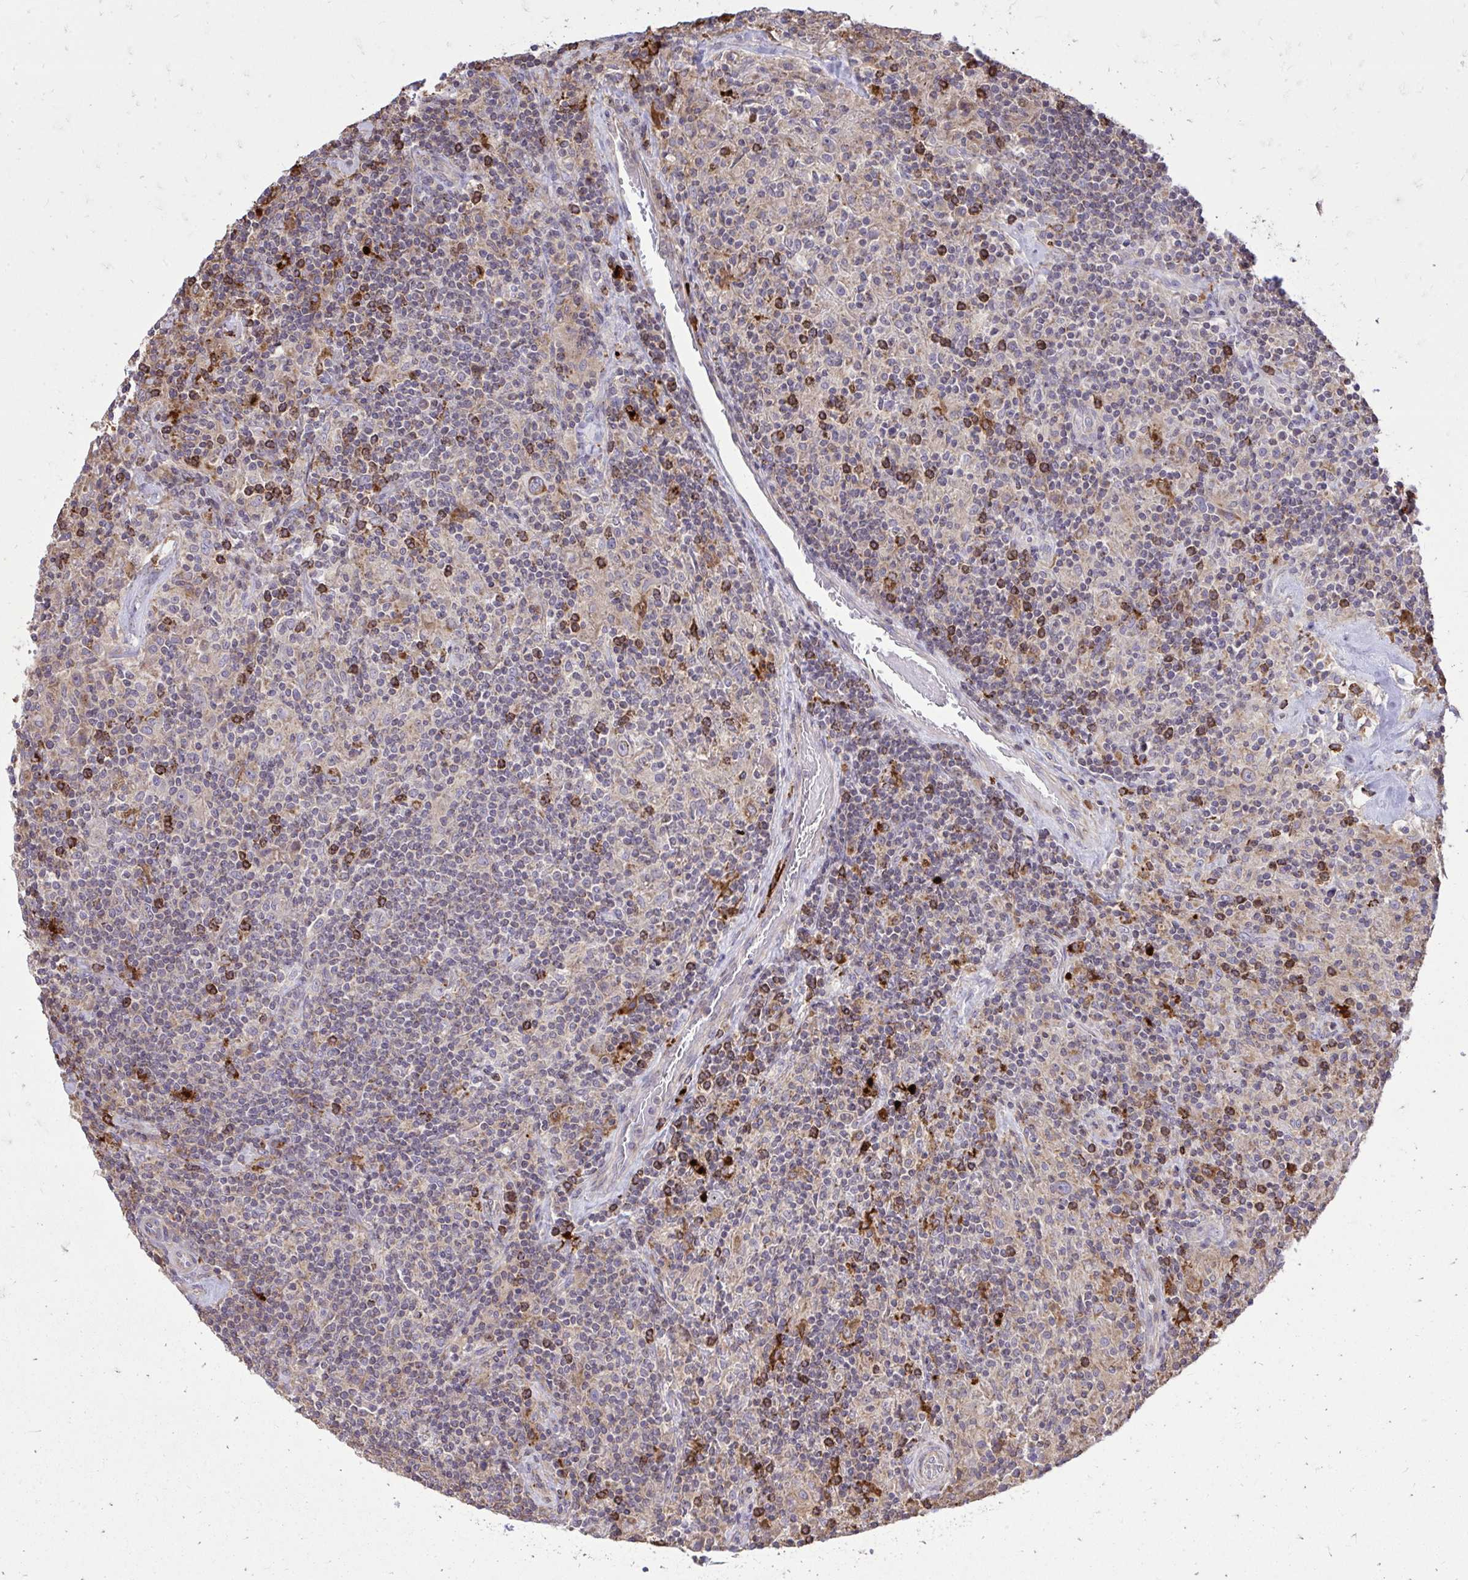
{"staining": {"intensity": "moderate", "quantity": "<25%", "location": "cytoplasmic/membranous"}, "tissue": "lymphoma", "cell_type": "Tumor cells", "image_type": "cancer", "snomed": [{"axis": "morphology", "description": "Hodgkin's disease, NOS"}, {"axis": "topography", "description": "Lymph node"}], "caption": "Immunohistochemical staining of human Hodgkin's disease displays low levels of moderate cytoplasmic/membranous protein positivity in approximately <25% of tumor cells. Using DAB (3,3'-diaminobenzidine) (brown) and hematoxylin (blue) stains, captured at high magnification using brightfield microscopy.", "gene": "SLC7A5", "patient": {"sex": "male", "age": 70}}